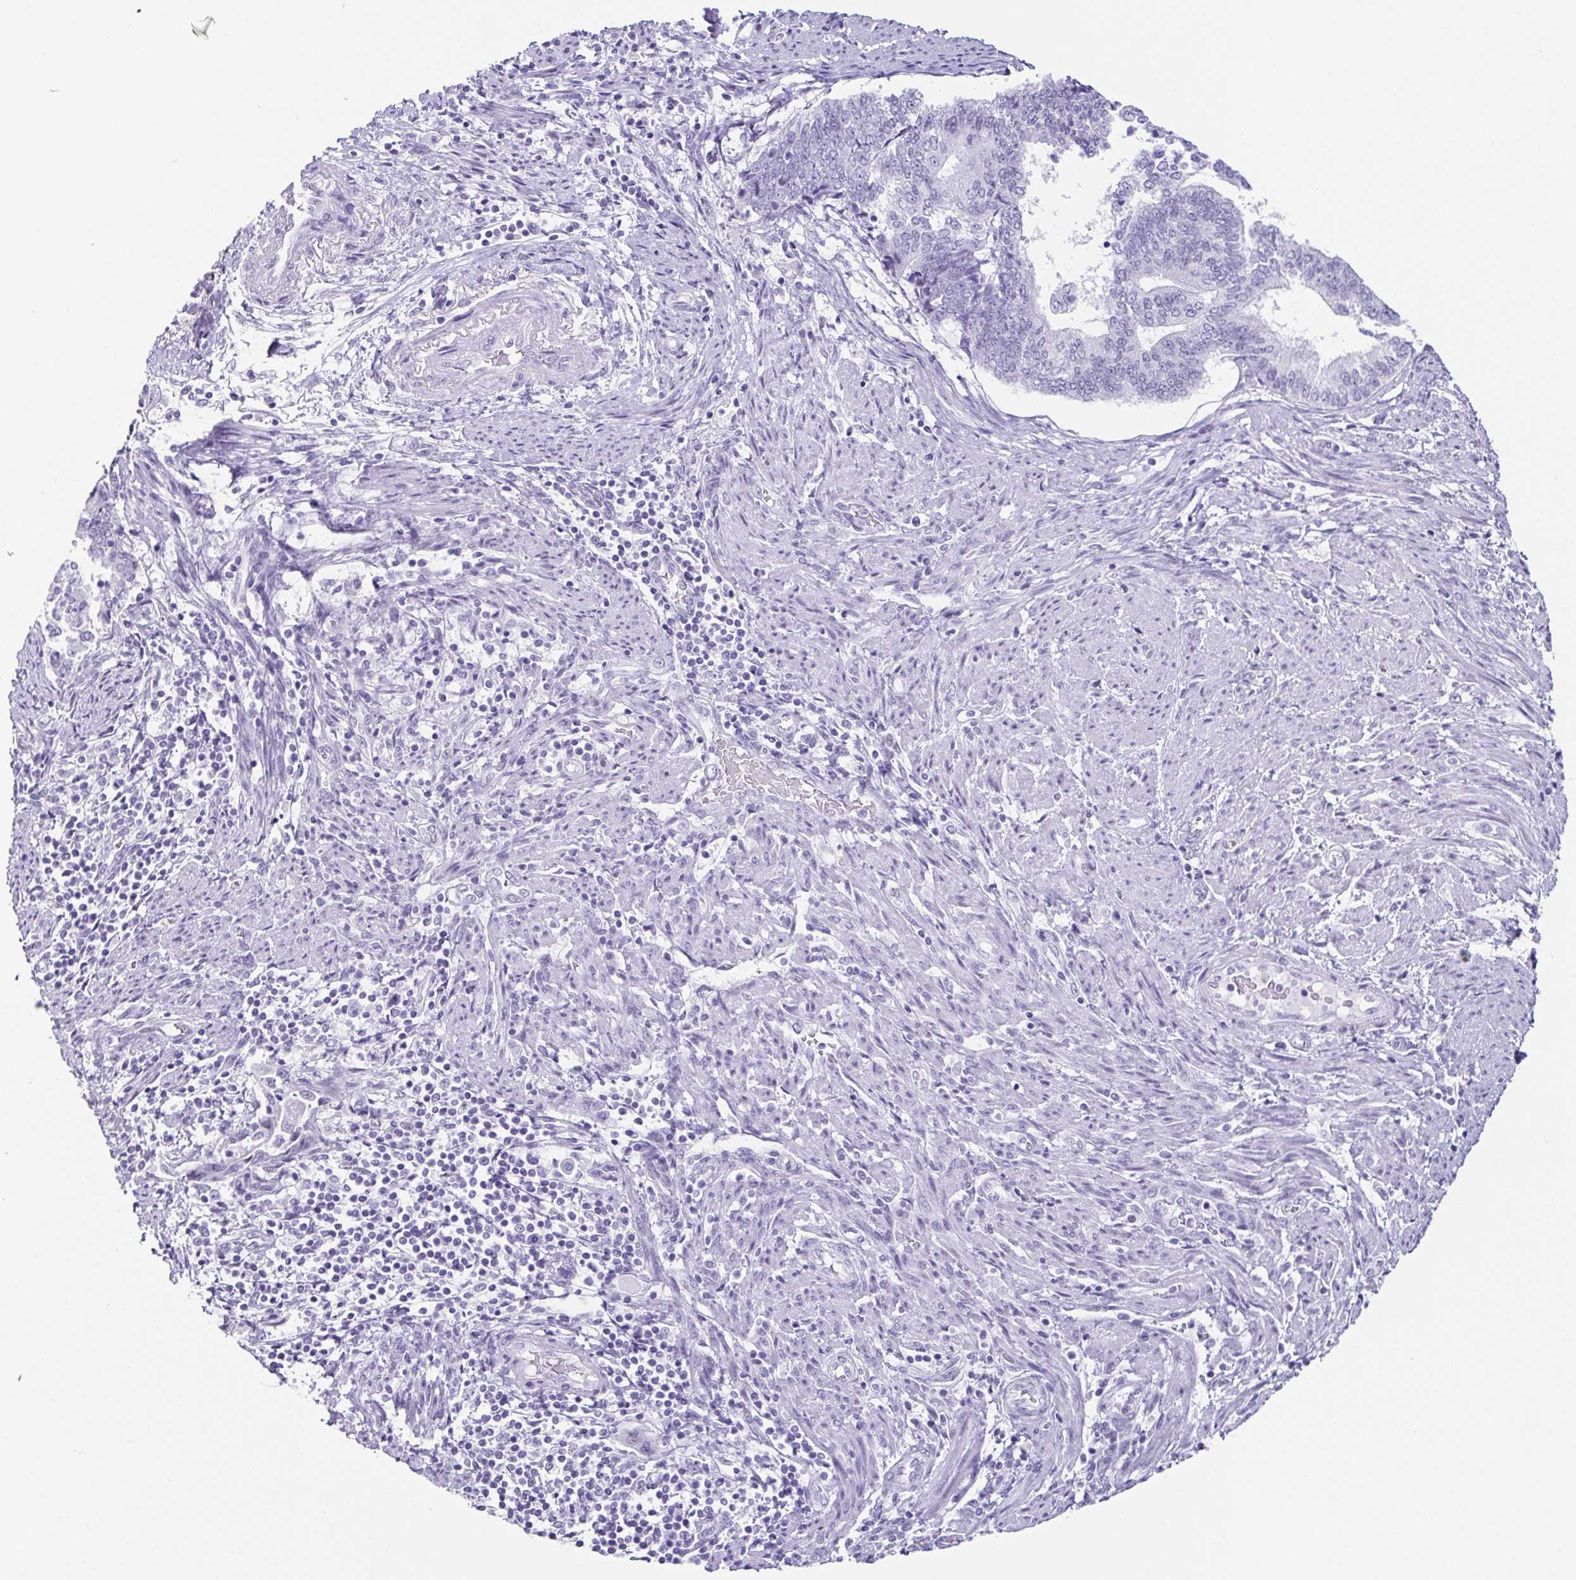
{"staining": {"intensity": "negative", "quantity": "none", "location": "none"}, "tissue": "endometrial cancer", "cell_type": "Tumor cells", "image_type": "cancer", "snomed": [{"axis": "morphology", "description": "Adenocarcinoma, NOS"}, {"axis": "topography", "description": "Endometrium"}], "caption": "Tumor cells show no significant staining in adenocarcinoma (endometrial).", "gene": "ESX1", "patient": {"sex": "female", "age": 65}}